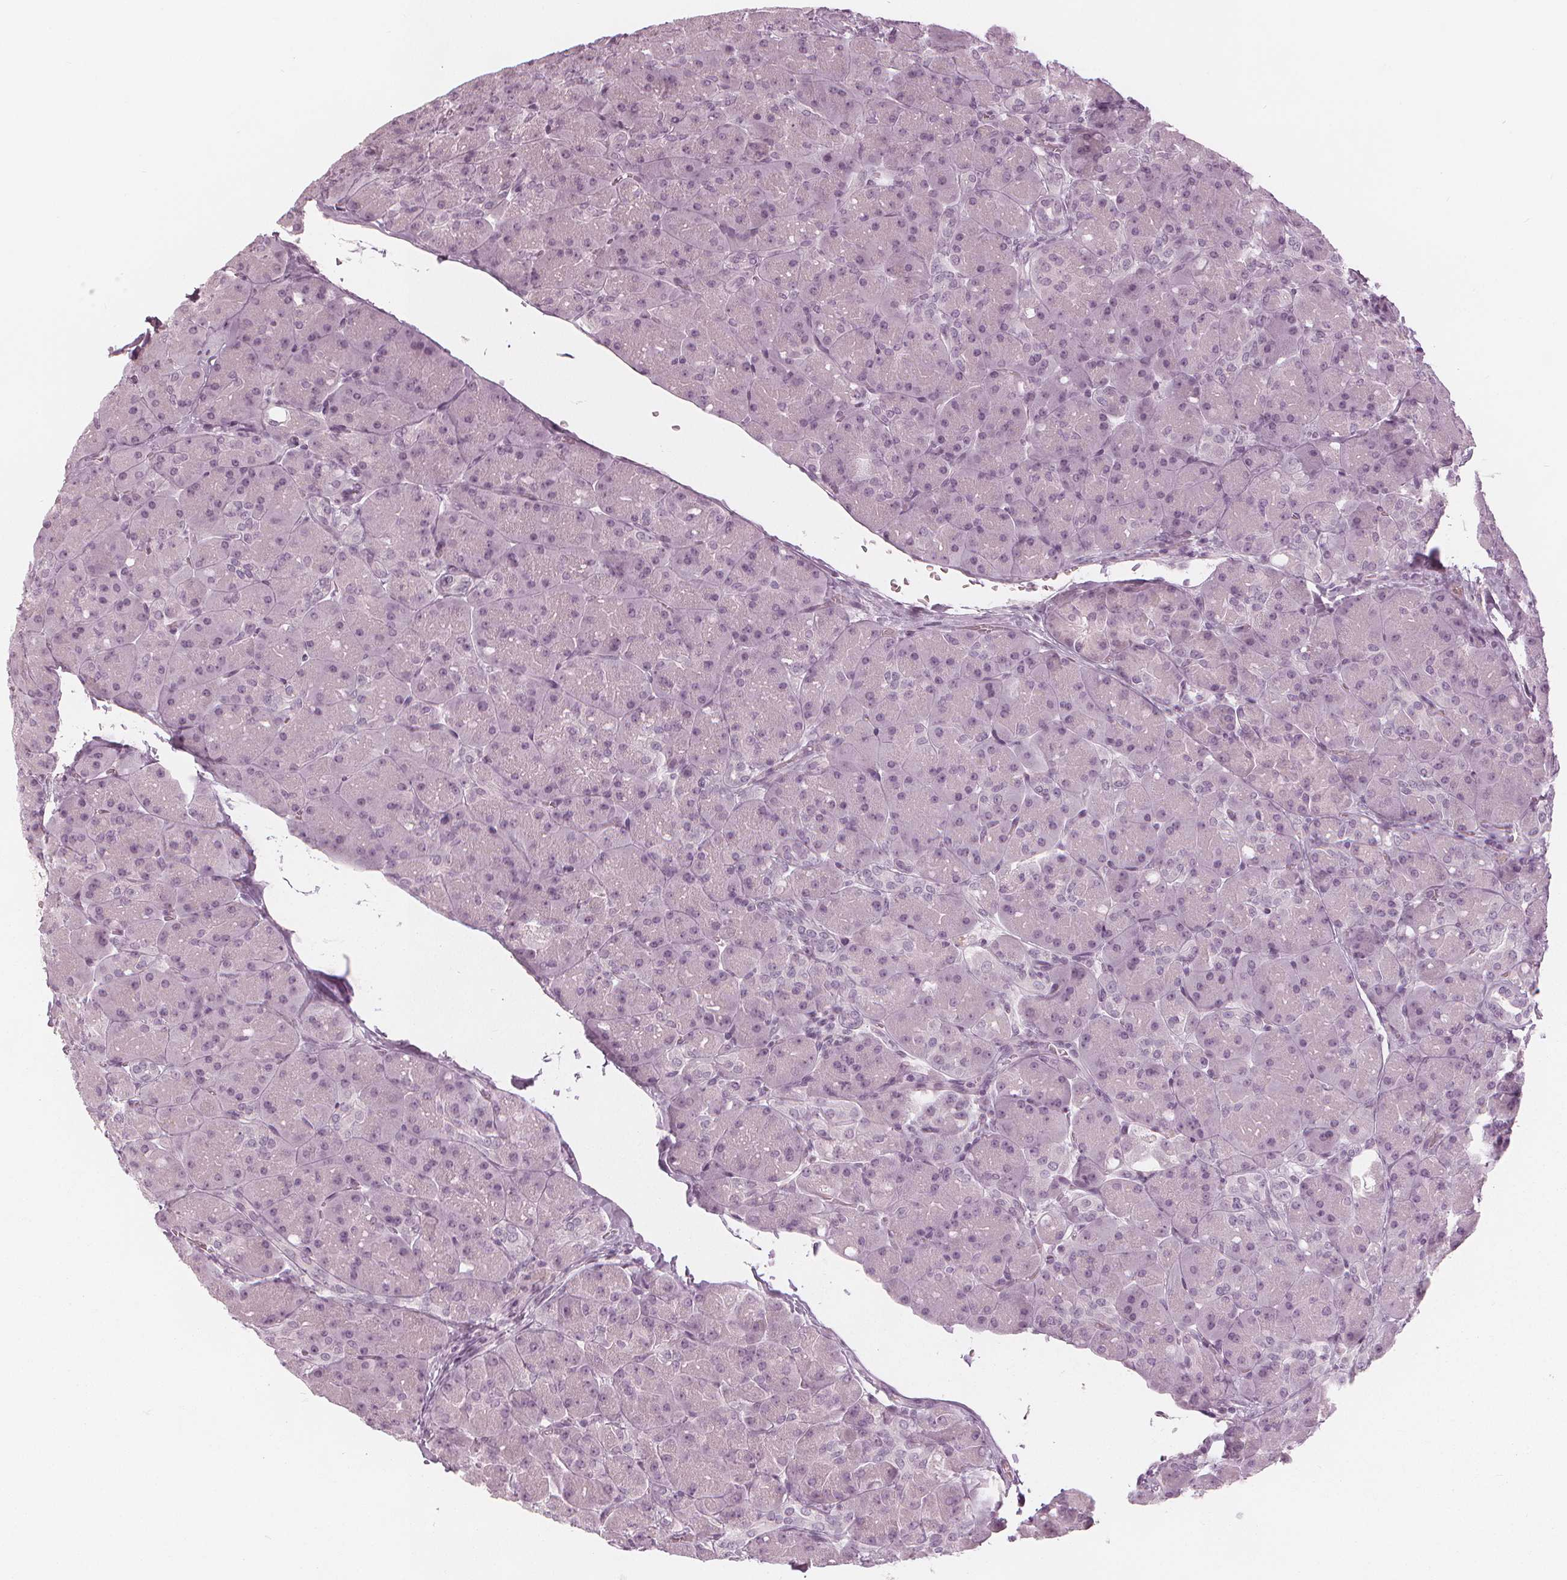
{"staining": {"intensity": "negative", "quantity": "none", "location": "none"}, "tissue": "pancreas", "cell_type": "Exocrine glandular cells", "image_type": "normal", "snomed": [{"axis": "morphology", "description": "Normal tissue, NOS"}, {"axis": "topography", "description": "Pancreas"}], "caption": "This is an IHC photomicrograph of unremarkable human pancreas. There is no positivity in exocrine glandular cells.", "gene": "PAEP", "patient": {"sex": "male", "age": 55}}